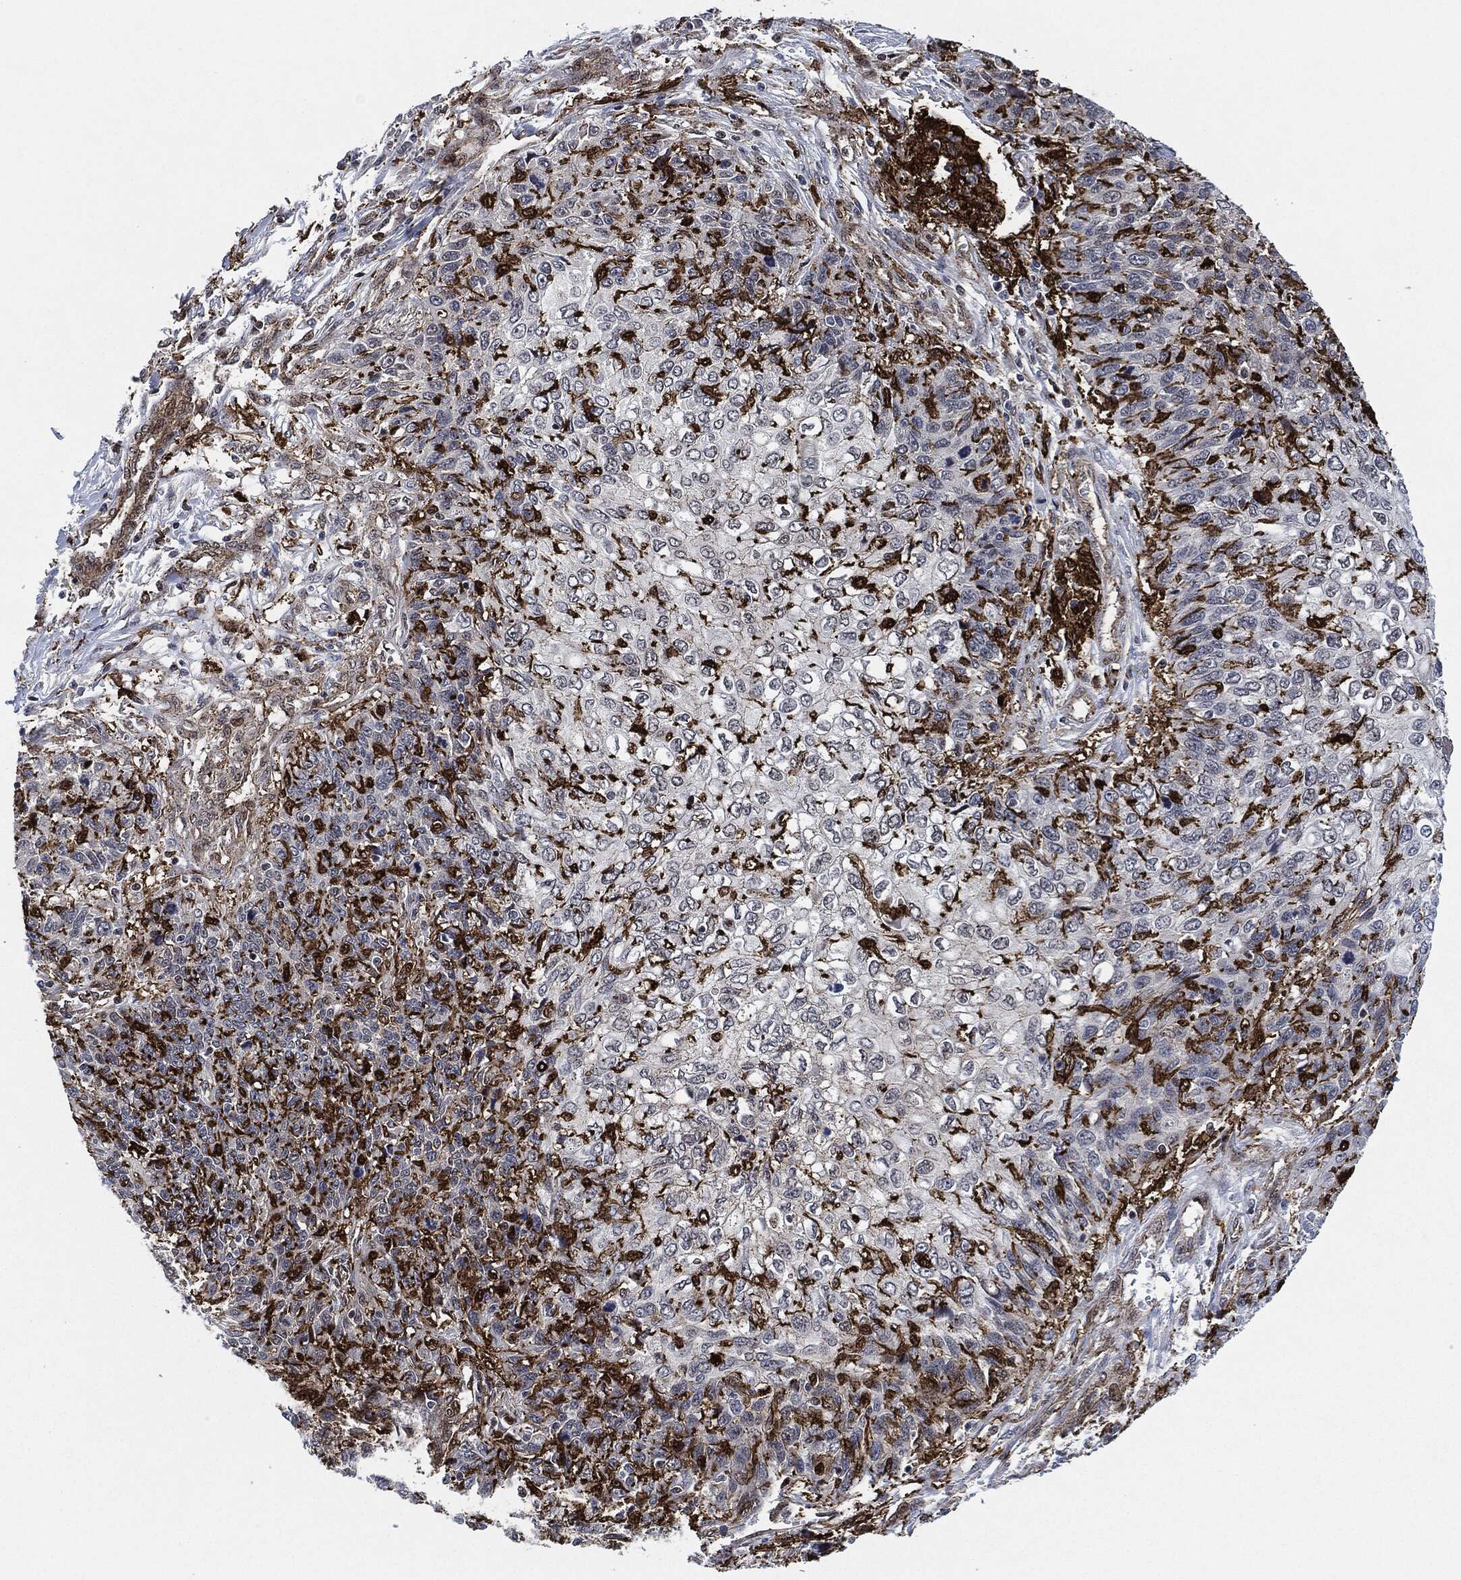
{"staining": {"intensity": "negative", "quantity": "none", "location": "none"}, "tissue": "skin cancer", "cell_type": "Tumor cells", "image_type": "cancer", "snomed": [{"axis": "morphology", "description": "Squamous cell carcinoma, NOS"}, {"axis": "topography", "description": "Skin"}], "caption": "This micrograph is of skin cancer stained with immunohistochemistry to label a protein in brown with the nuclei are counter-stained blue. There is no expression in tumor cells.", "gene": "NANOS3", "patient": {"sex": "male", "age": 92}}